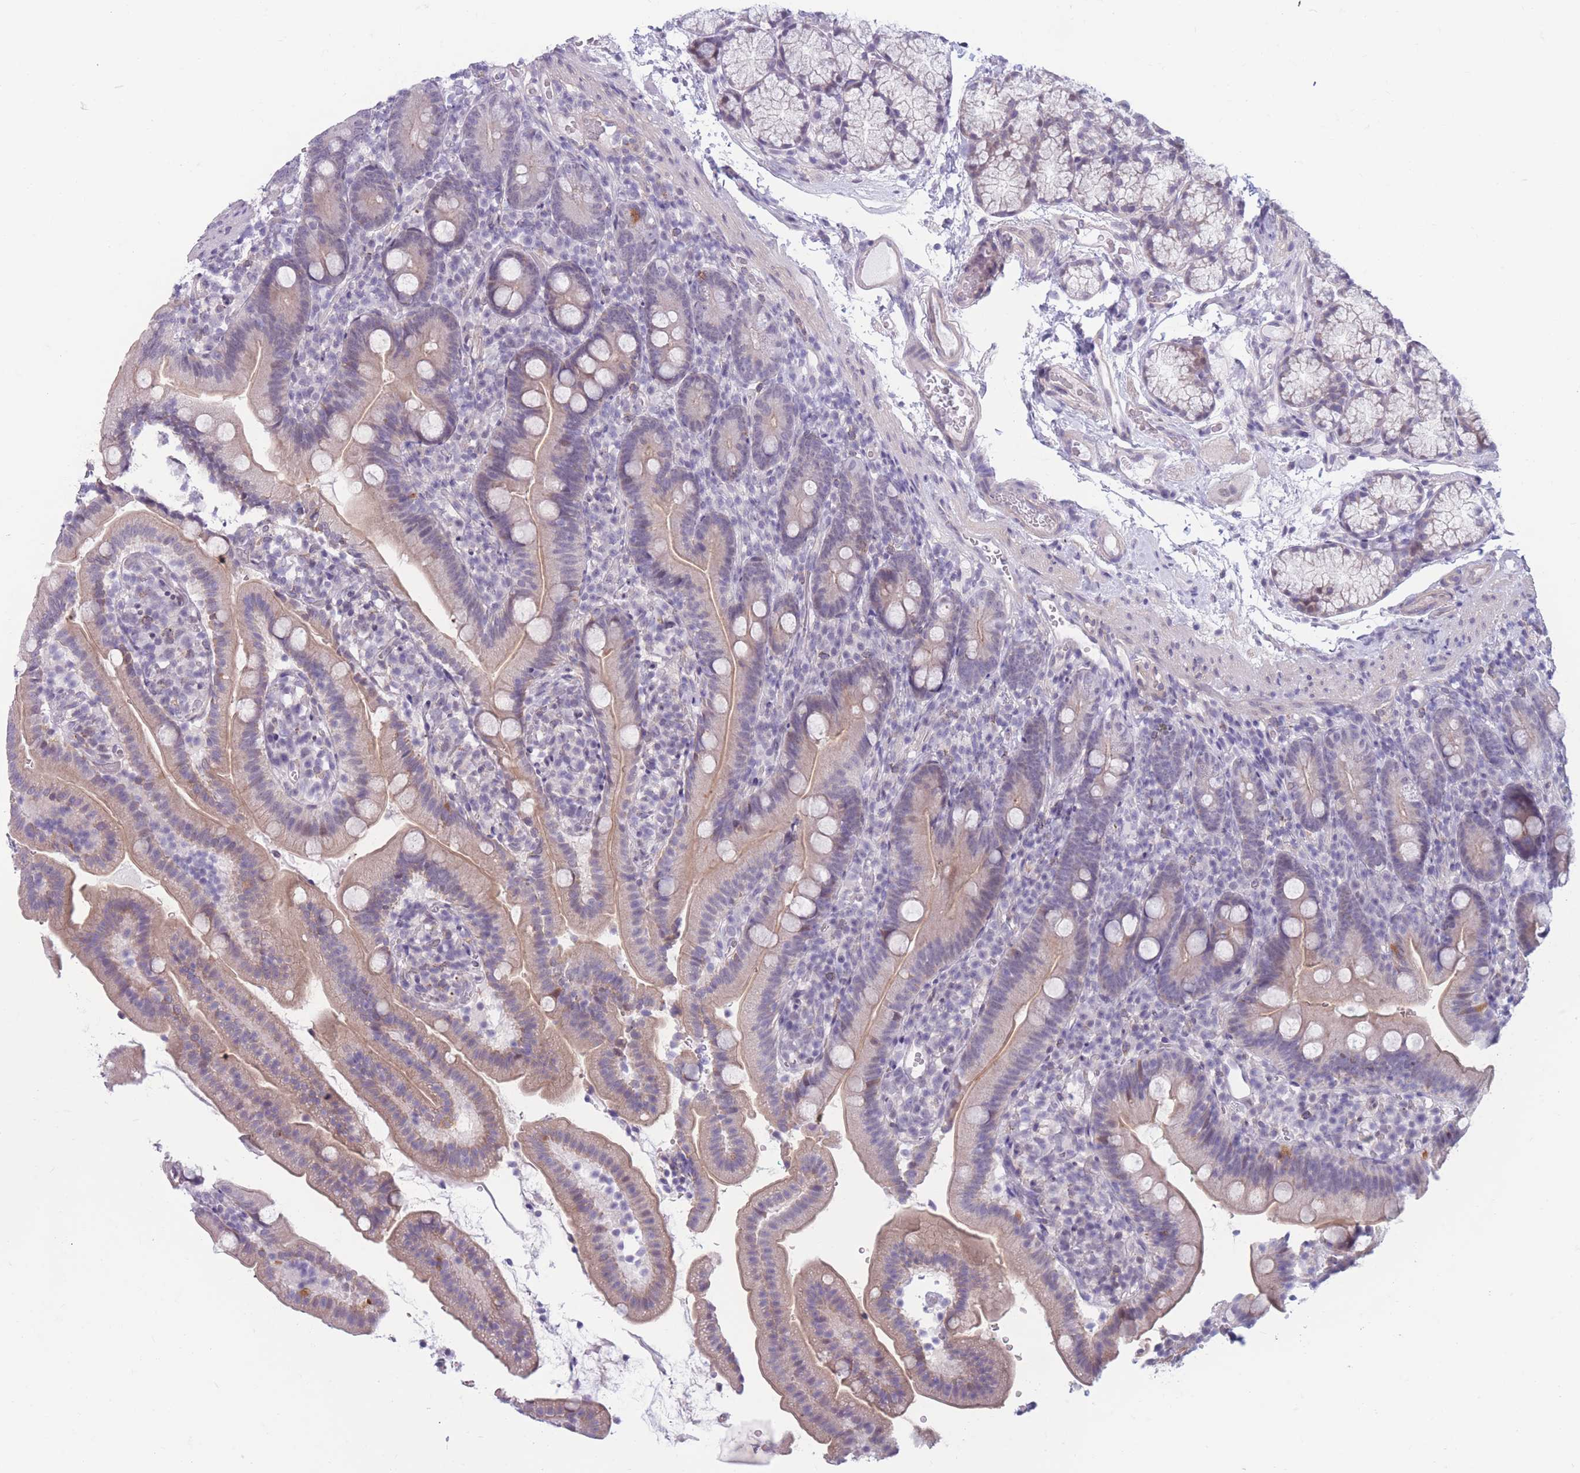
{"staining": {"intensity": "negative", "quantity": "none", "location": "none"}, "tissue": "duodenum", "cell_type": "Glandular cells", "image_type": "normal", "snomed": [{"axis": "morphology", "description": "Normal tissue, NOS"}, {"axis": "topography", "description": "Duodenum"}], "caption": "Protein analysis of normal duodenum reveals no significant staining in glandular cells.", "gene": "PODXL", "patient": {"sex": "female", "age": 67}}